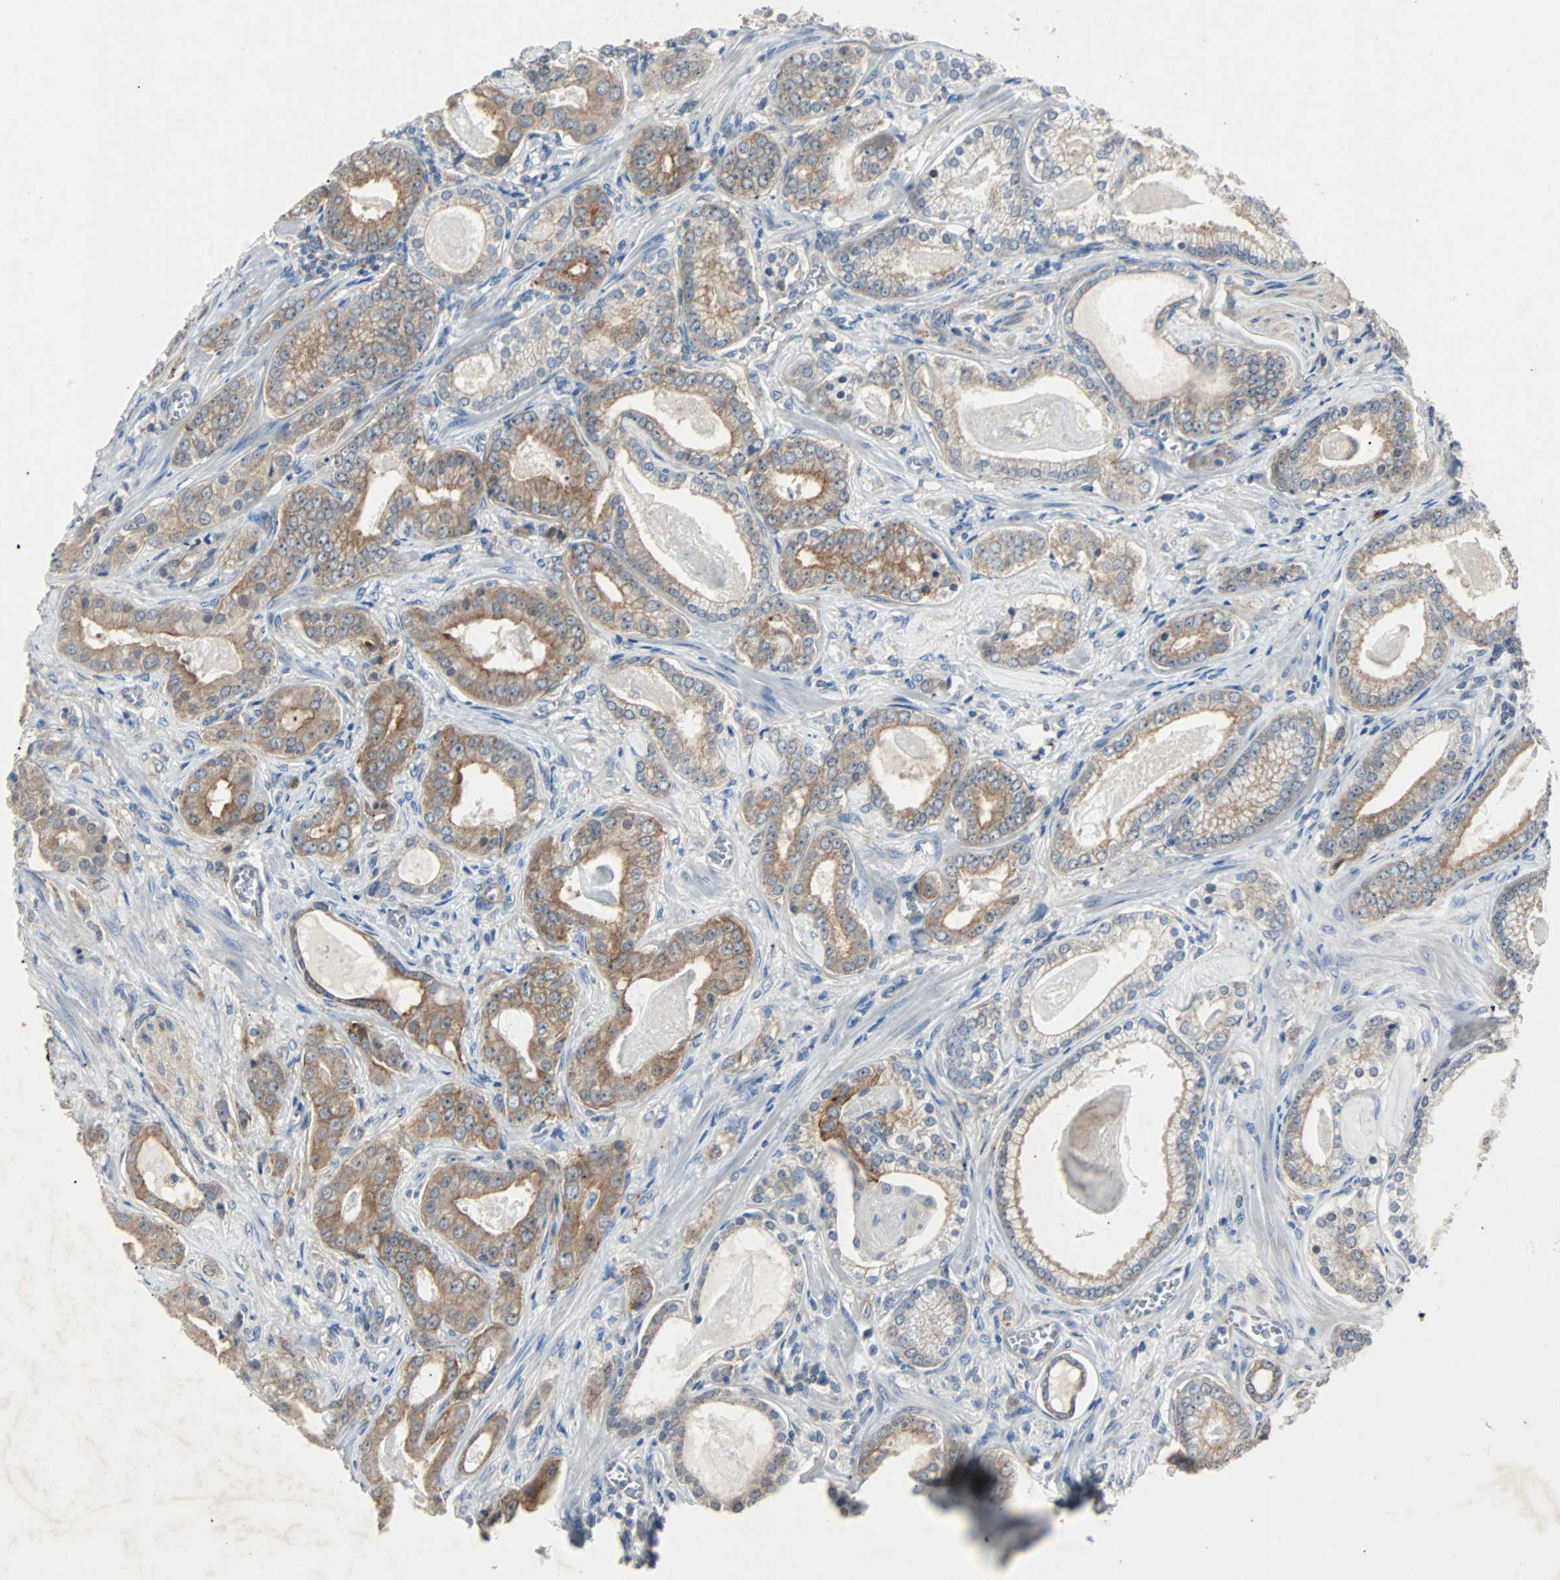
{"staining": {"intensity": "moderate", "quantity": ">75%", "location": "cytoplasmic/membranous"}, "tissue": "prostate cancer", "cell_type": "Tumor cells", "image_type": "cancer", "snomed": [{"axis": "morphology", "description": "Adenocarcinoma, Low grade"}, {"axis": "topography", "description": "Prostate"}], "caption": "Prostate cancer (adenocarcinoma (low-grade)) stained for a protein (brown) demonstrates moderate cytoplasmic/membranous positive staining in approximately >75% of tumor cells.", "gene": "CMC2", "patient": {"sex": "male", "age": 59}}